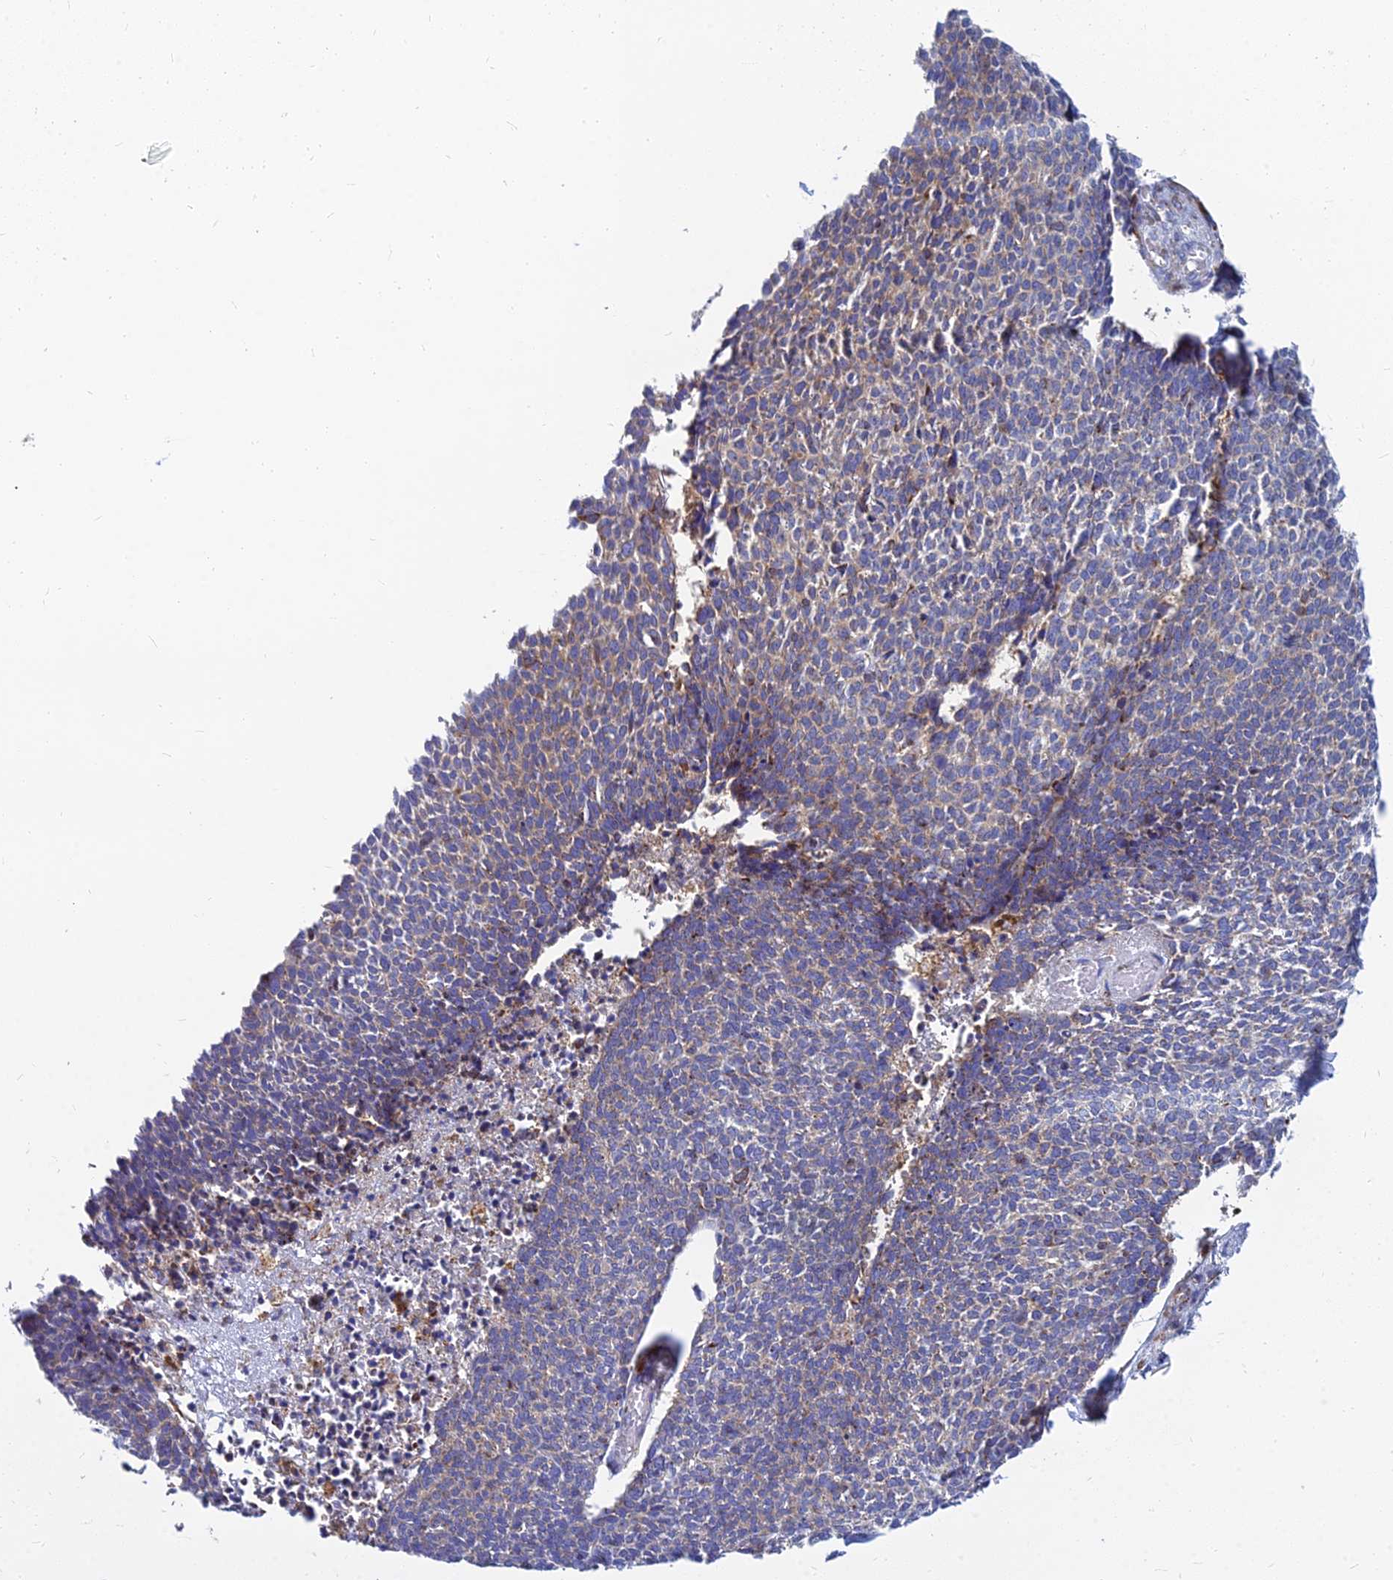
{"staining": {"intensity": "weak", "quantity": "25%-75%", "location": "cytoplasmic/membranous"}, "tissue": "skin cancer", "cell_type": "Tumor cells", "image_type": "cancer", "snomed": [{"axis": "morphology", "description": "Basal cell carcinoma"}, {"axis": "topography", "description": "Skin"}], "caption": "Tumor cells demonstrate weak cytoplasmic/membranous positivity in about 25%-75% of cells in skin cancer (basal cell carcinoma).", "gene": "CCT6B", "patient": {"sex": "female", "age": 84}}